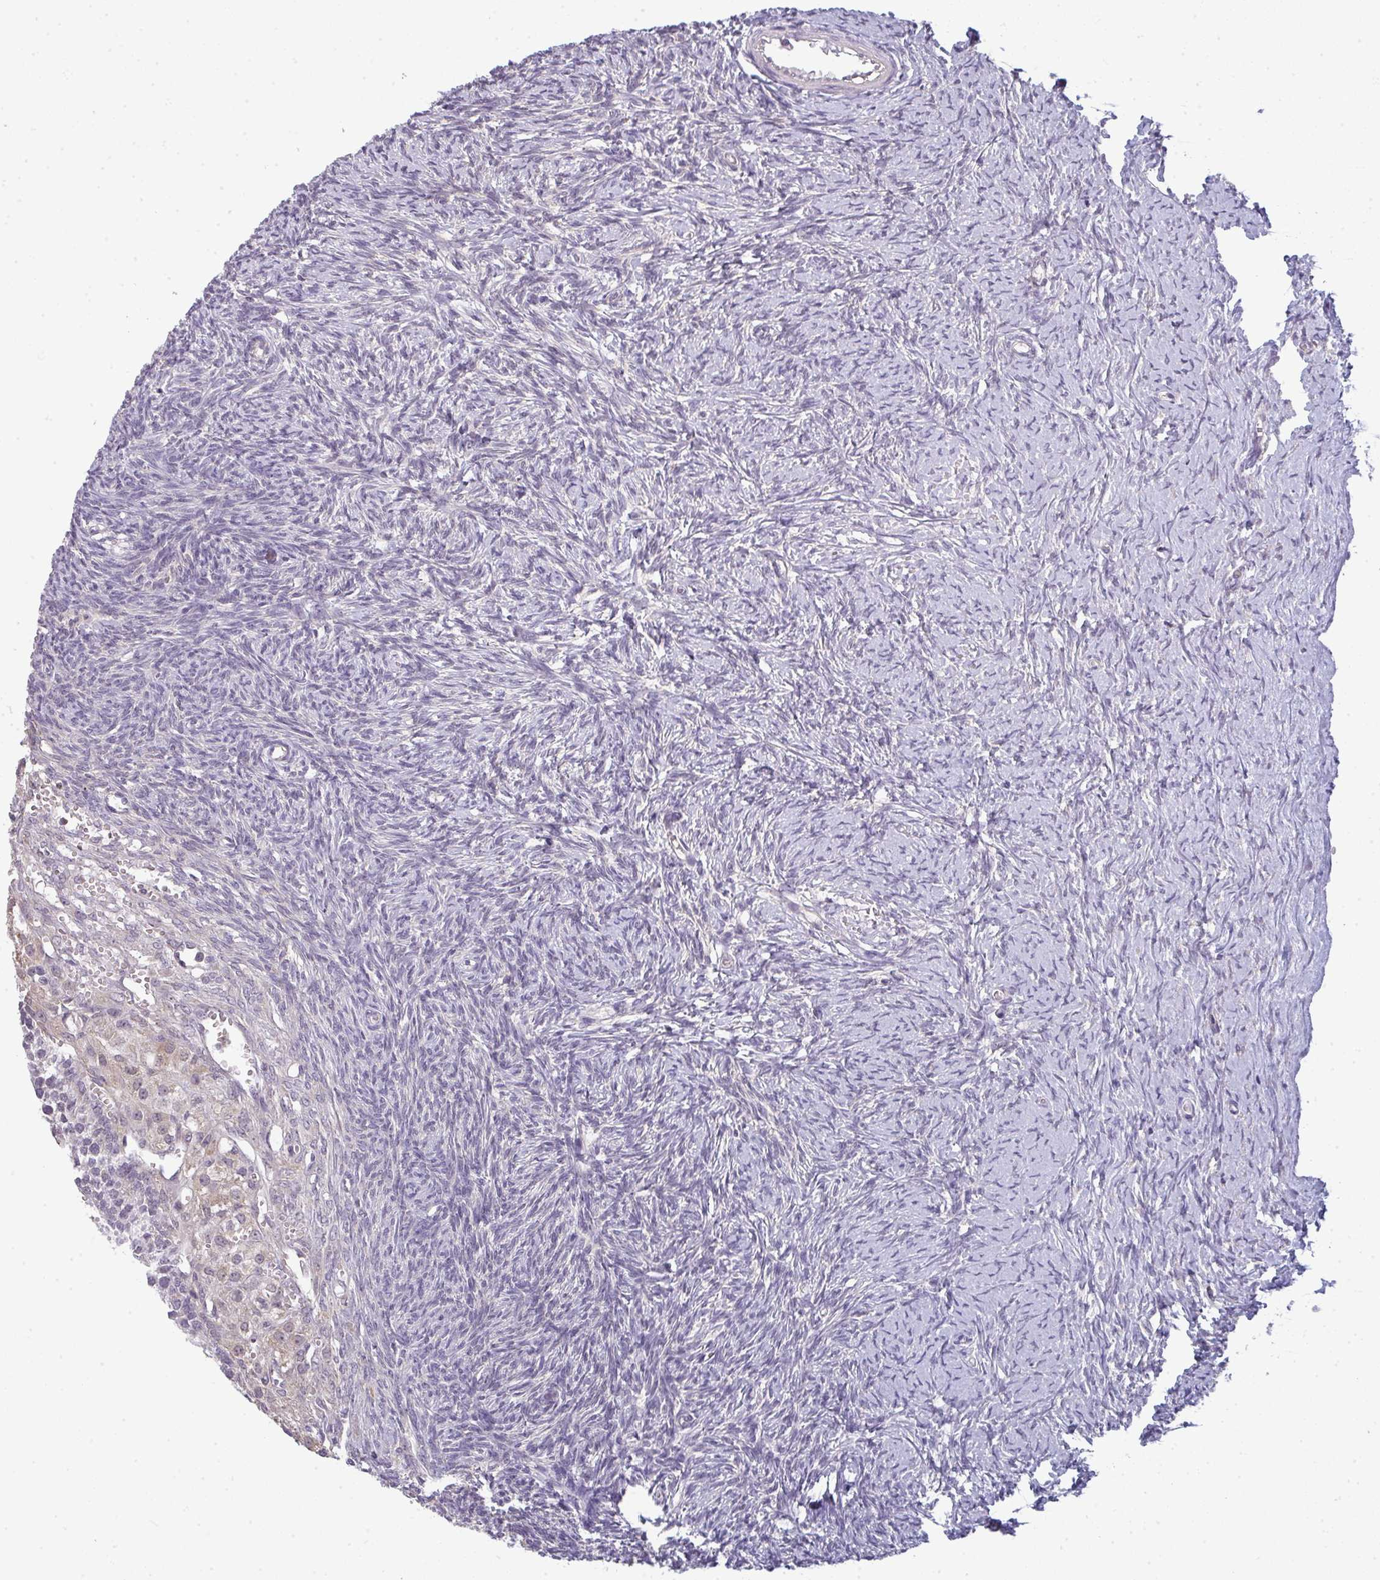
{"staining": {"intensity": "negative", "quantity": "none", "location": "none"}, "tissue": "ovary", "cell_type": "Ovarian stroma cells", "image_type": "normal", "snomed": [{"axis": "morphology", "description": "Normal tissue, NOS"}, {"axis": "topography", "description": "Ovary"}], "caption": "DAB (3,3'-diaminobenzidine) immunohistochemical staining of benign ovary reveals no significant expression in ovarian stroma cells.", "gene": "CXCR1", "patient": {"sex": "female", "age": 39}}